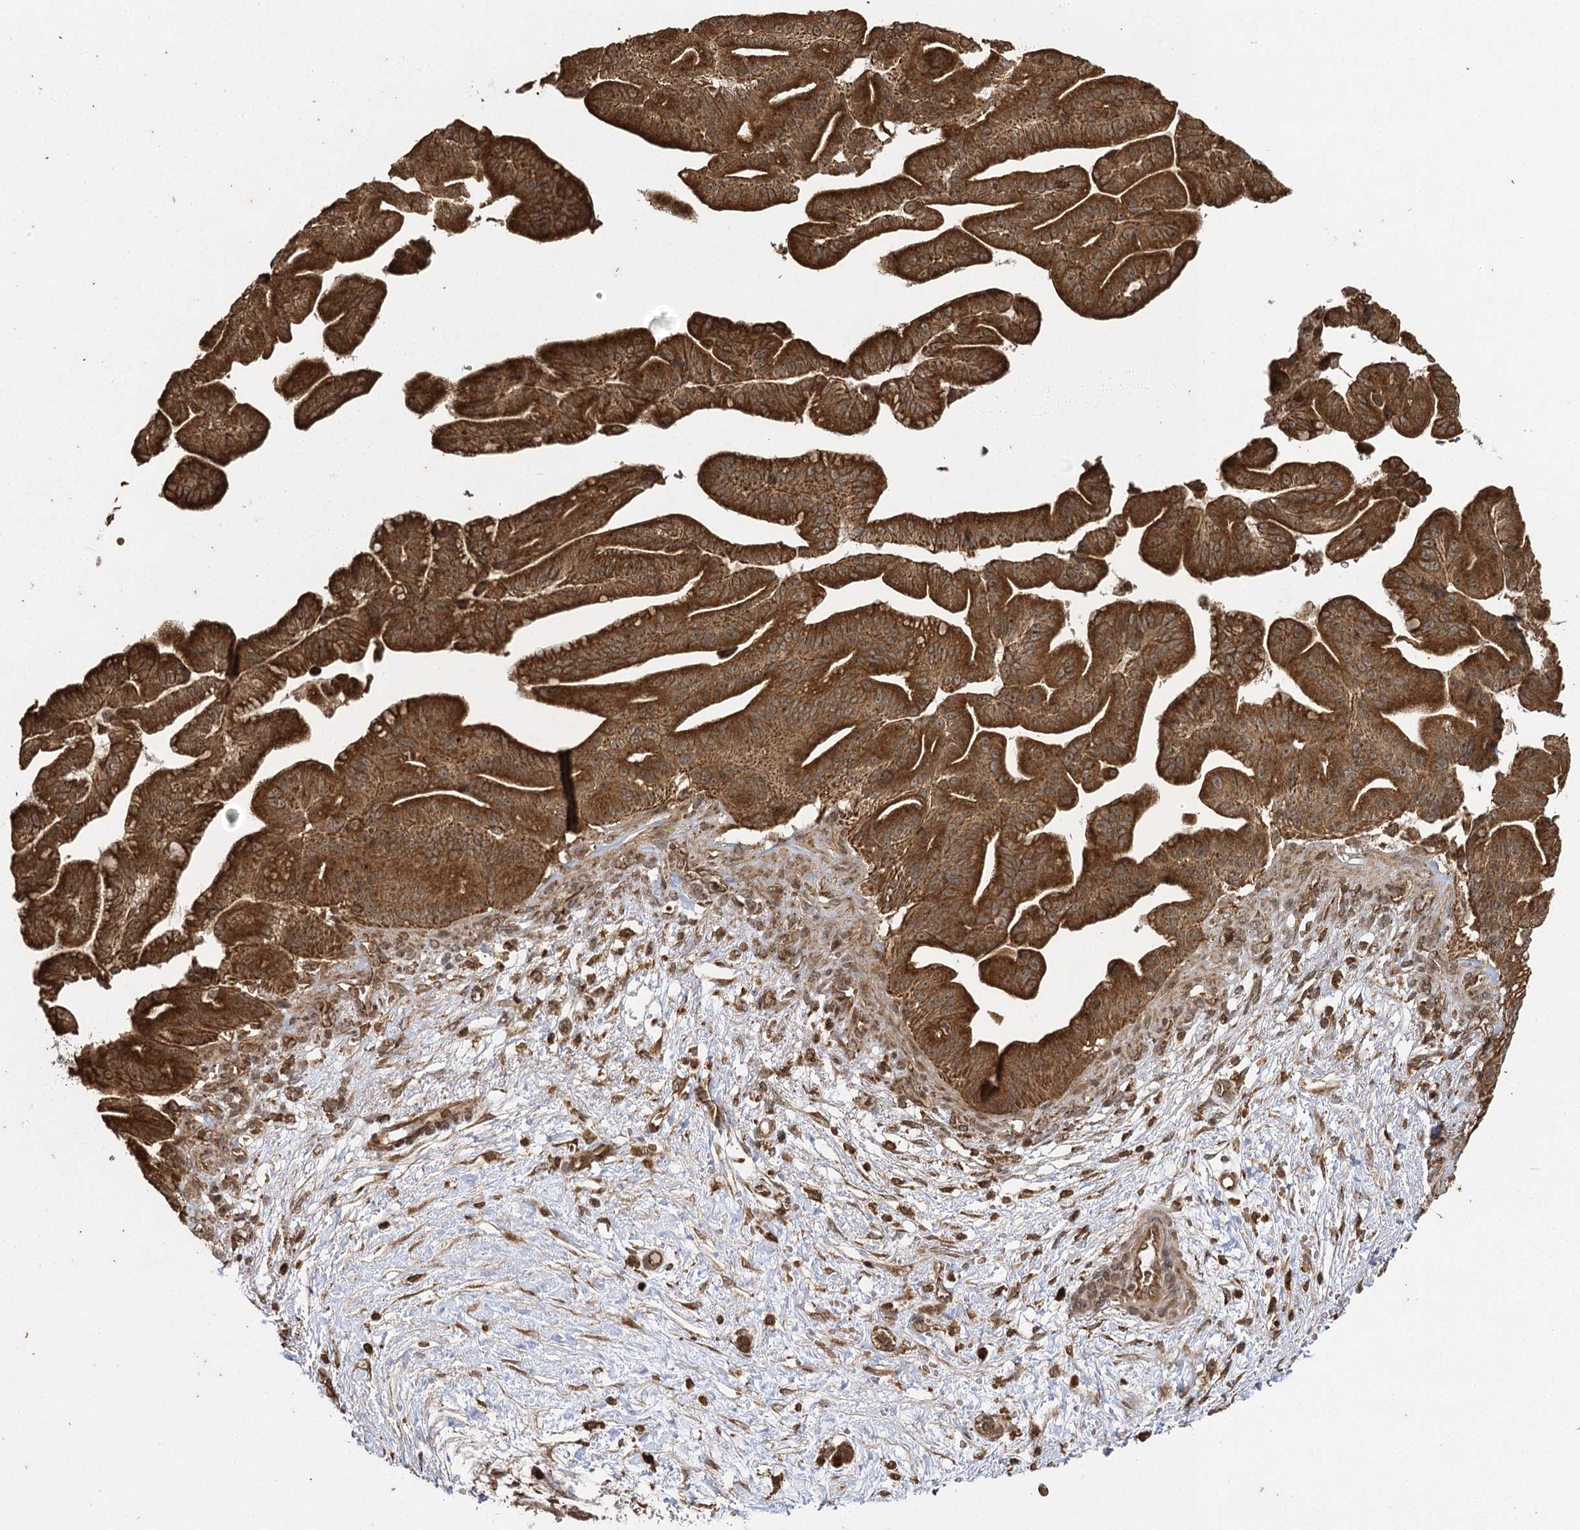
{"staining": {"intensity": "moderate", "quantity": ">75%", "location": "cytoplasmic/membranous,nuclear"}, "tissue": "pancreatic cancer", "cell_type": "Tumor cells", "image_type": "cancer", "snomed": [{"axis": "morphology", "description": "Adenocarcinoma, NOS"}, {"axis": "topography", "description": "Pancreas"}], "caption": "Moderate cytoplasmic/membranous and nuclear protein expression is present in about >75% of tumor cells in pancreatic cancer (adenocarcinoma).", "gene": "IL11RA", "patient": {"sex": "male", "age": 68}}